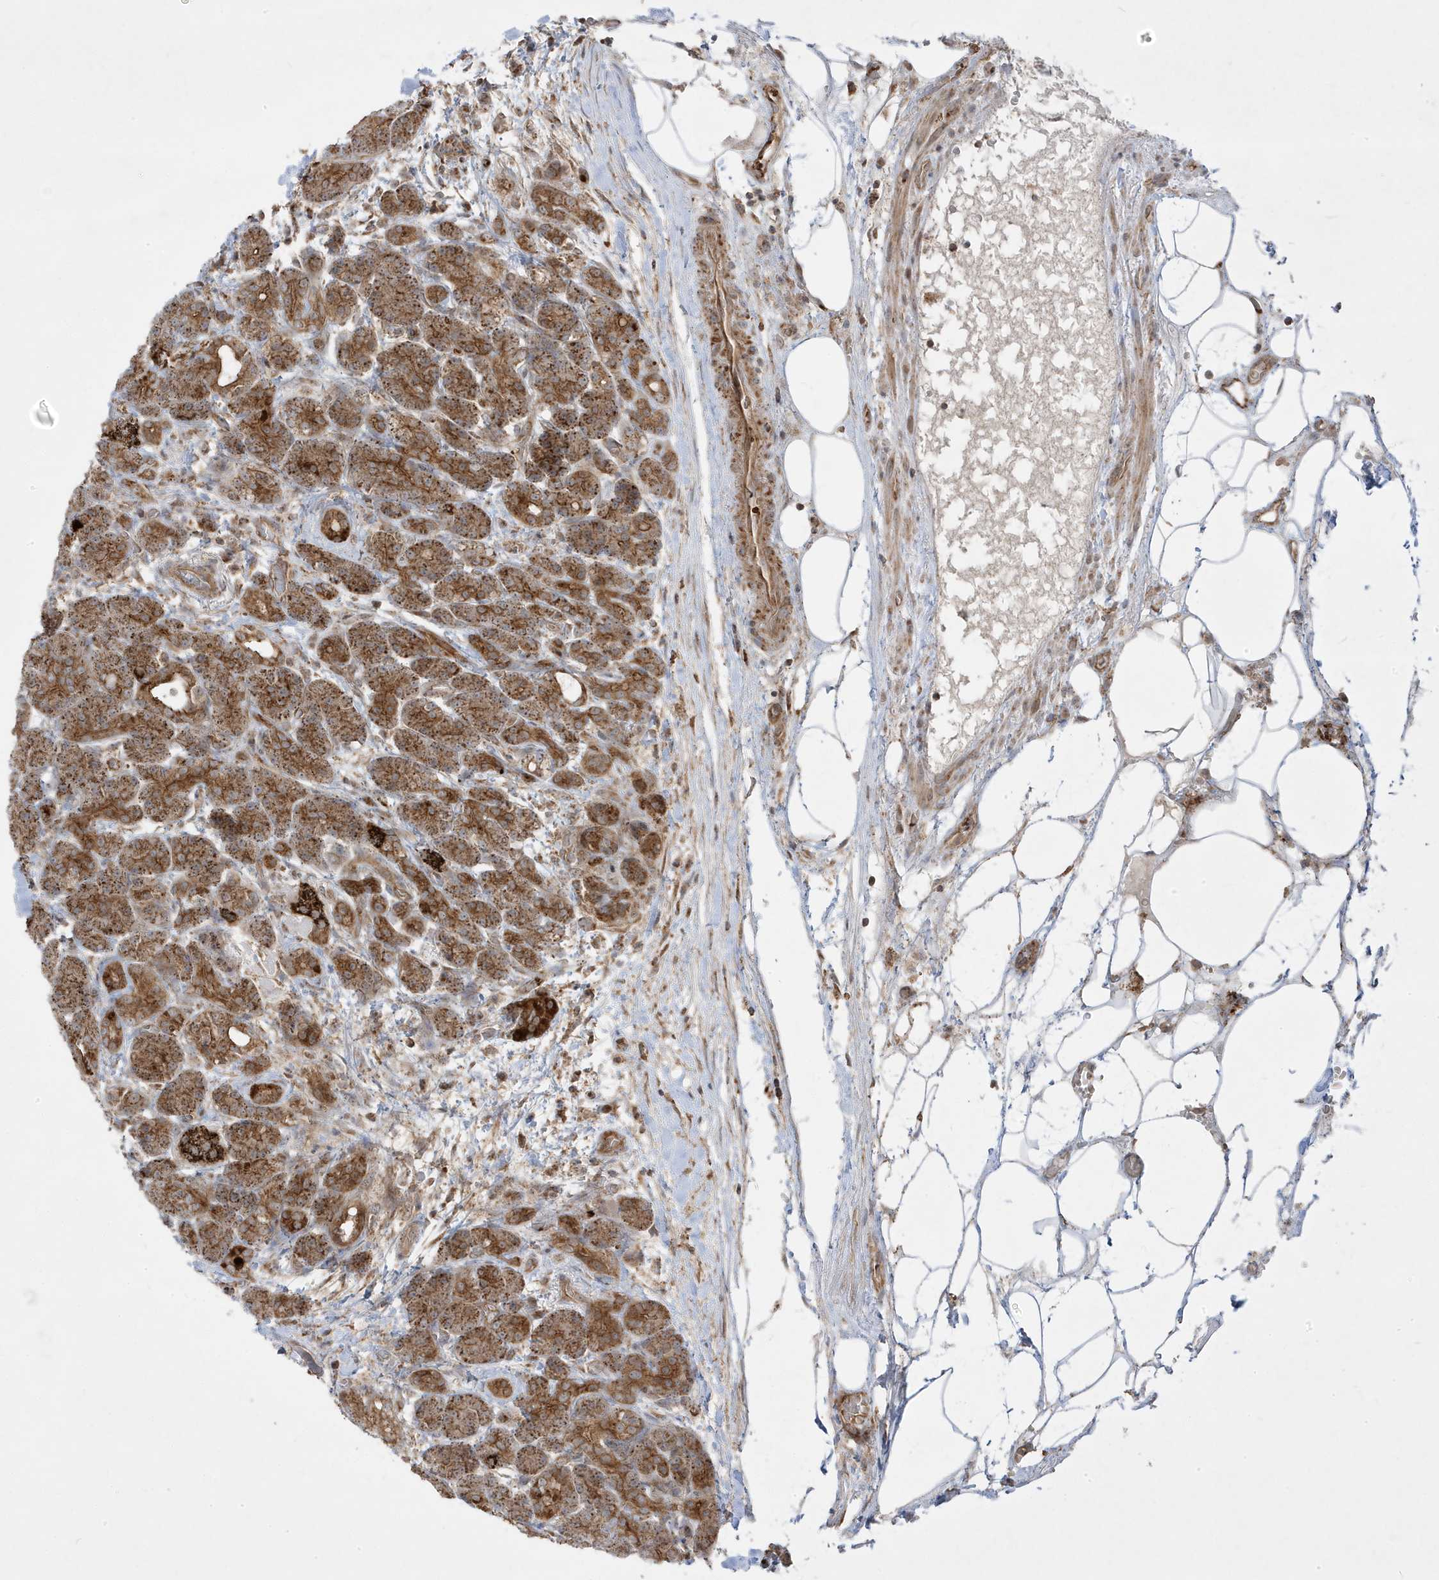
{"staining": {"intensity": "strong", "quantity": ">75%", "location": "cytoplasmic/membranous"}, "tissue": "pancreas", "cell_type": "Exocrine glandular cells", "image_type": "normal", "snomed": [{"axis": "morphology", "description": "Normal tissue, NOS"}, {"axis": "topography", "description": "Pancreas"}], "caption": "There is high levels of strong cytoplasmic/membranous staining in exocrine glandular cells of unremarkable pancreas, as demonstrated by immunohistochemical staining (brown color).", "gene": "CLUAP1", "patient": {"sex": "male", "age": 63}}